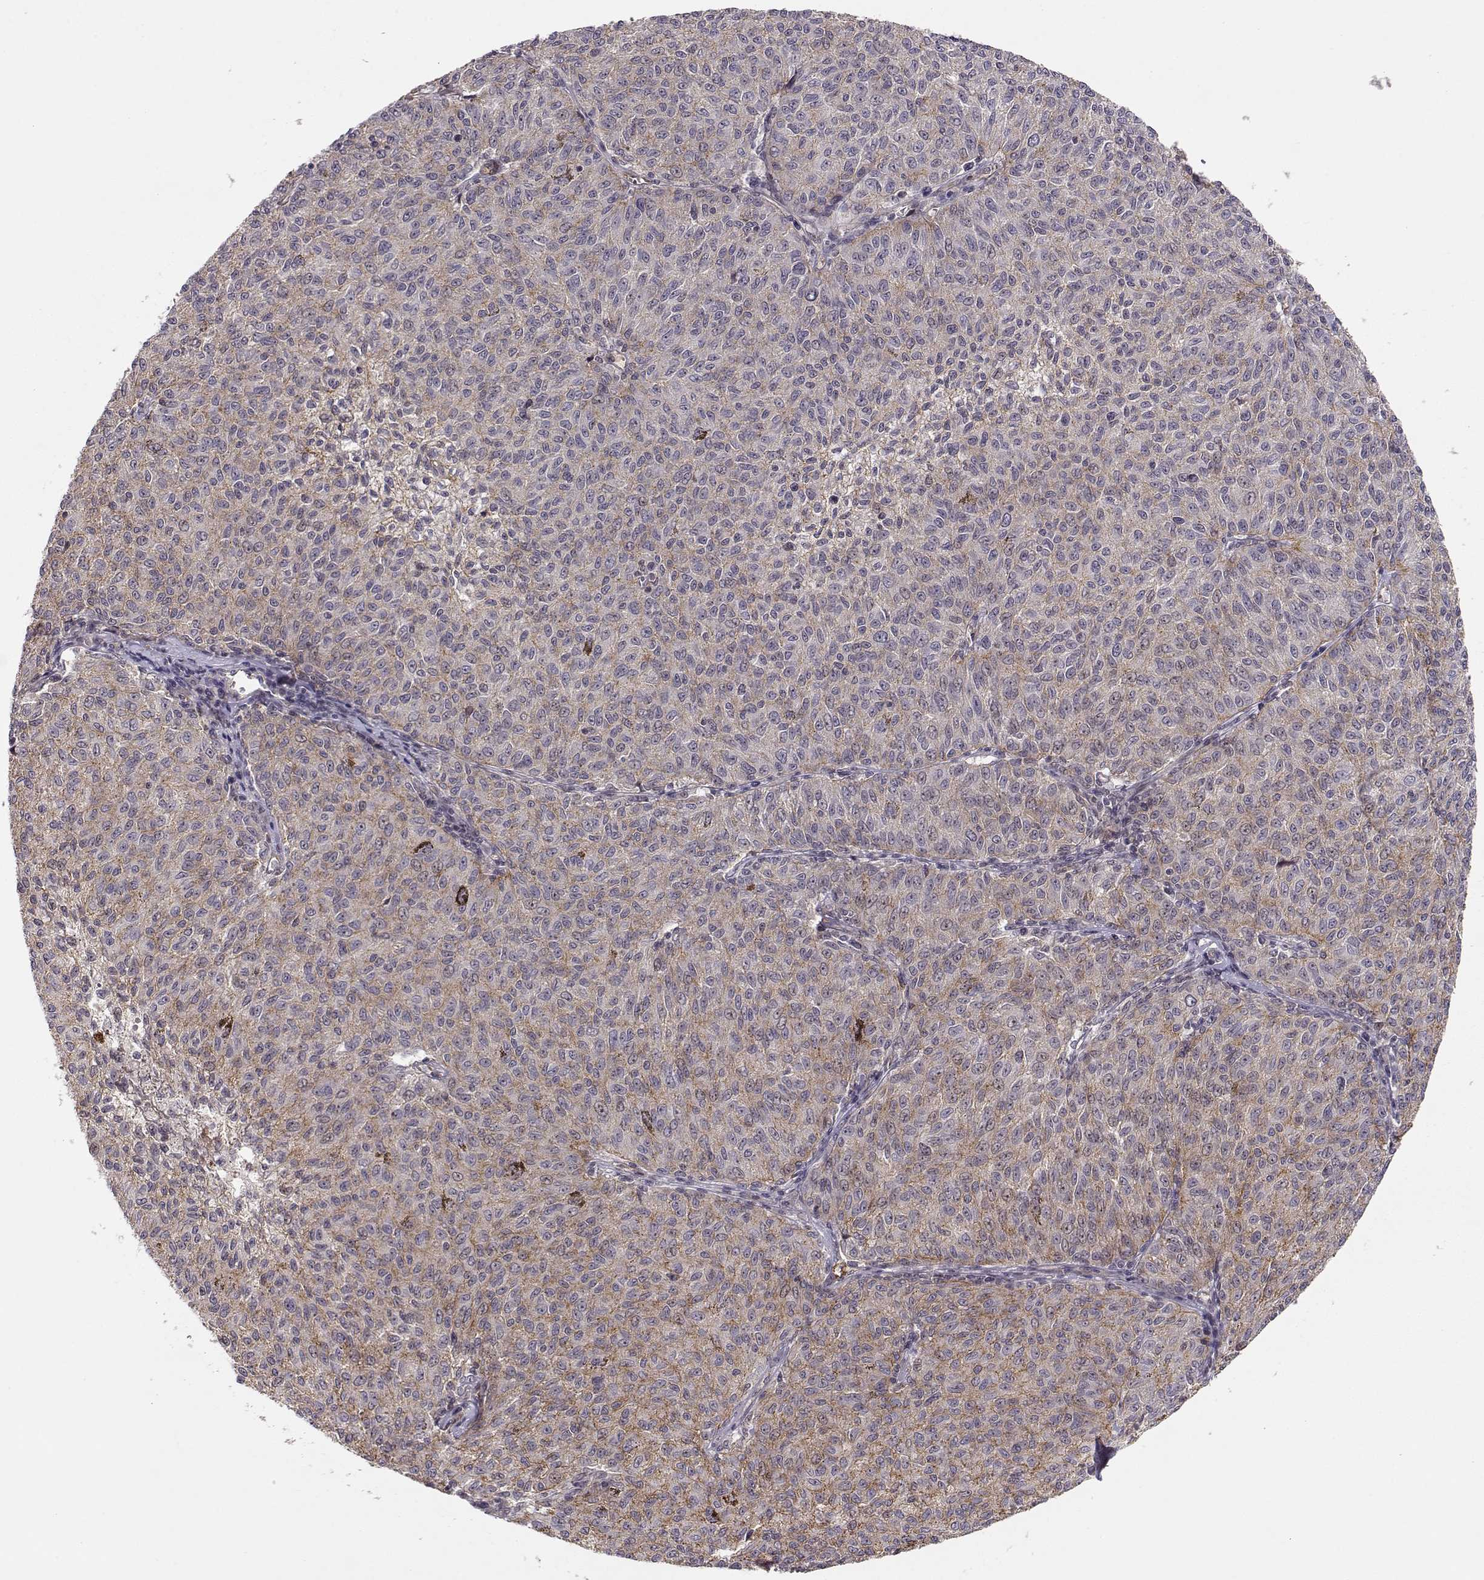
{"staining": {"intensity": "weak", "quantity": ">75%", "location": "cytoplasmic/membranous"}, "tissue": "melanoma", "cell_type": "Tumor cells", "image_type": "cancer", "snomed": [{"axis": "morphology", "description": "Malignant melanoma, NOS"}, {"axis": "topography", "description": "Skin"}], "caption": "There is low levels of weak cytoplasmic/membranous positivity in tumor cells of melanoma, as demonstrated by immunohistochemical staining (brown color).", "gene": "CIR1", "patient": {"sex": "female", "age": 72}}